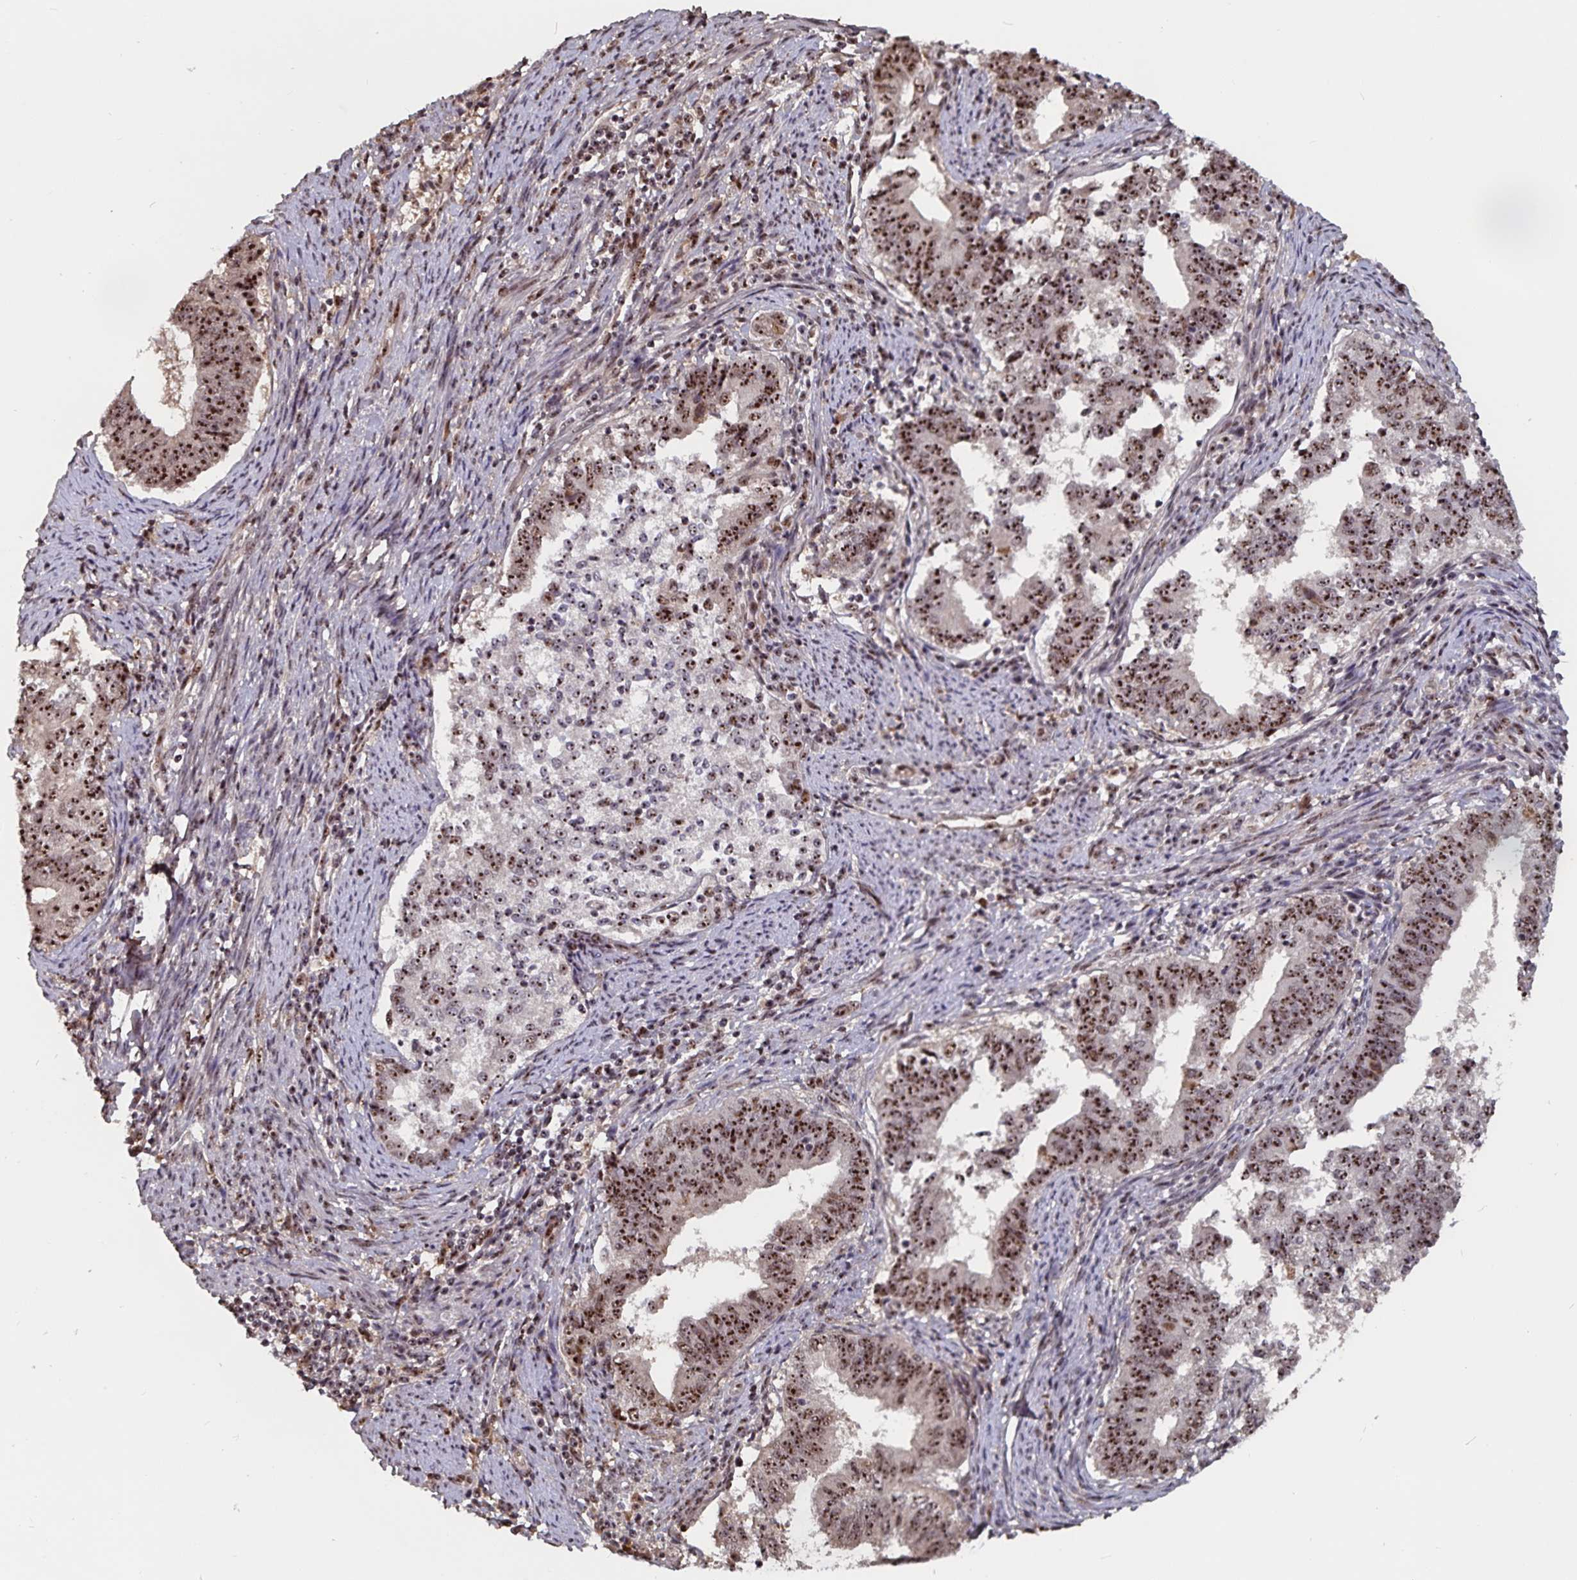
{"staining": {"intensity": "strong", "quantity": ">75%", "location": "nuclear"}, "tissue": "endometrial cancer", "cell_type": "Tumor cells", "image_type": "cancer", "snomed": [{"axis": "morphology", "description": "Adenocarcinoma, NOS"}, {"axis": "topography", "description": "Endometrium"}], "caption": "The histopathology image shows immunohistochemical staining of endometrial cancer. There is strong nuclear staining is present in about >75% of tumor cells. (IHC, brightfield microscopy, high magnification).", "gene": "LAS1L", "patient": {"sex": "female", "age": 65}}